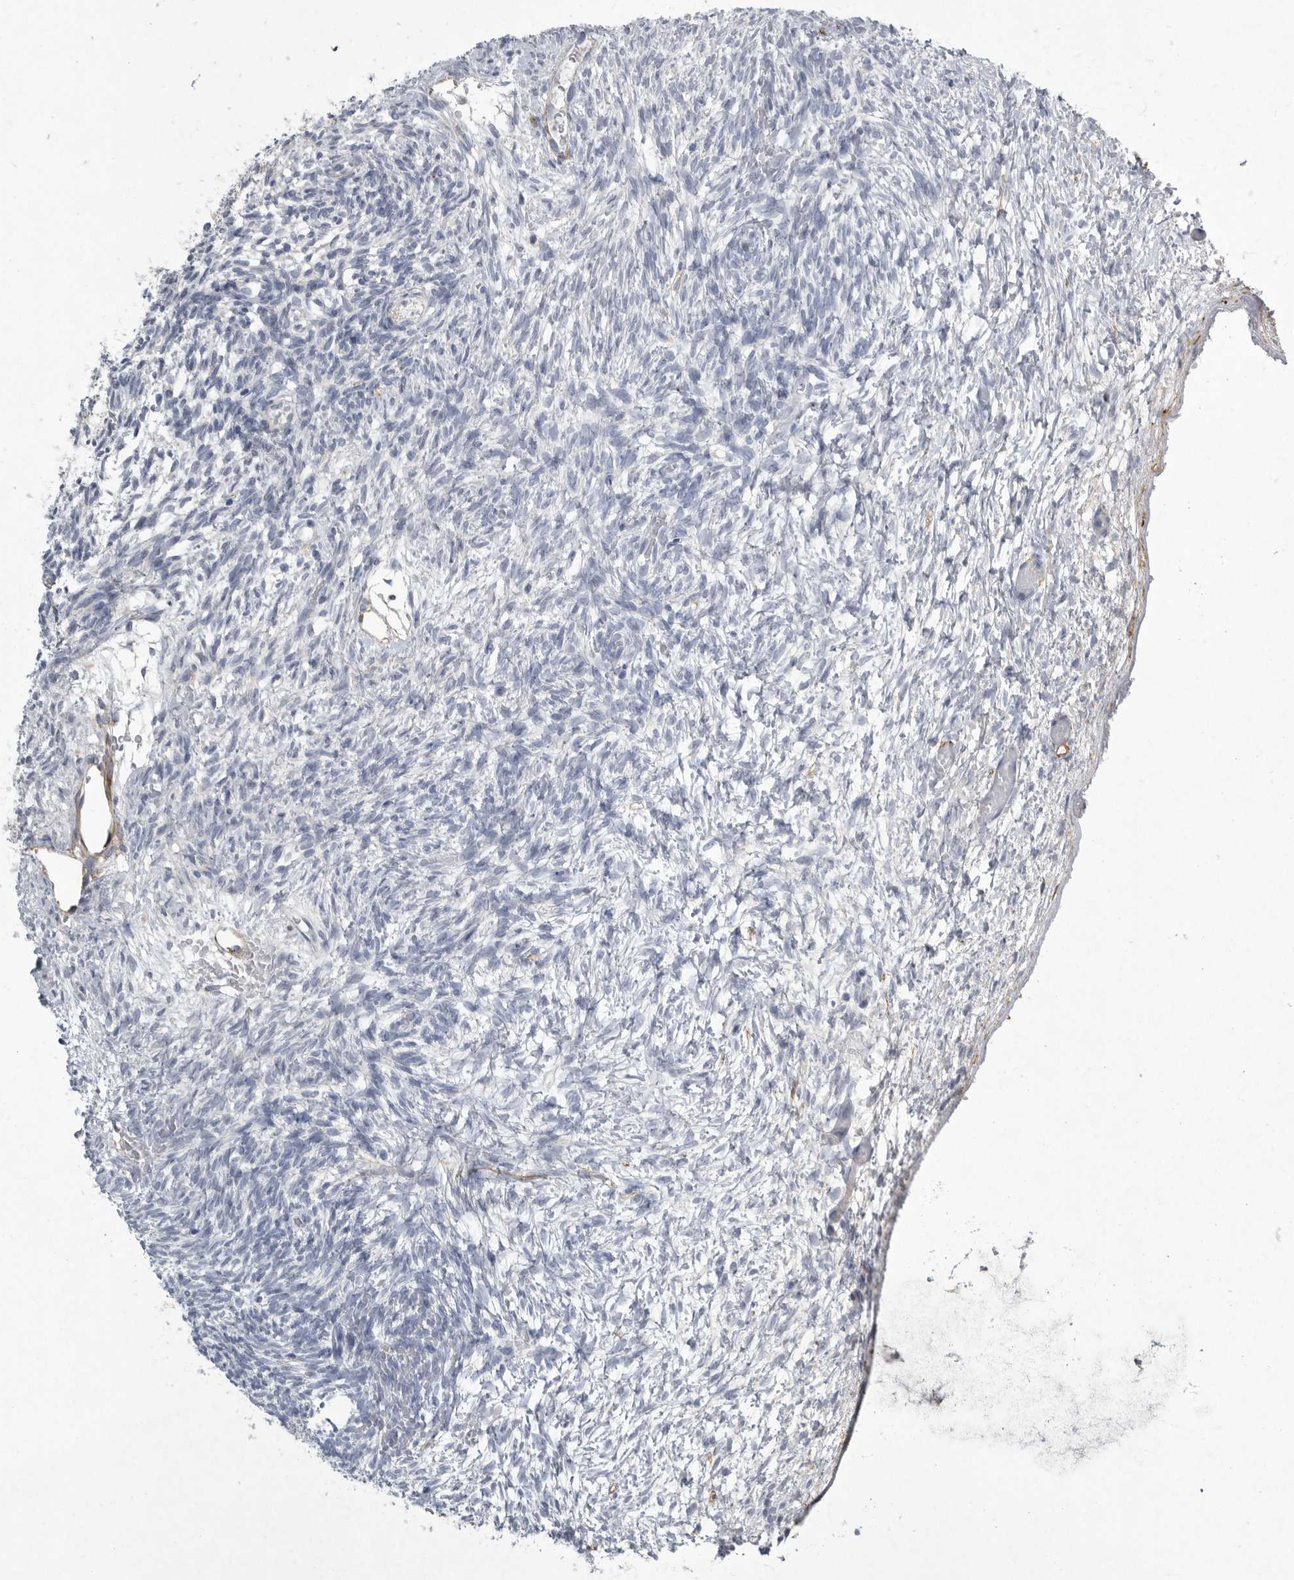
{"staining": {"intensity": "negative", "quantity": "none", "location": "none"}, "tissue": "ovary", "cell_type": "Follicle cells", "image_type": "normal", "snomed": [{"axis": "morphology", "description": "Normal tissue, NOS"}, {"axis": "topography", "description": "Ovary"}], "caption": "This micrograph is of benign ovary stained with immunohistochemistry (IHC) to label a protein in brown with the nuclei are counter-stained blue. There is no positivity in follicle cells. (DAB (3,3'-diaminobenzidine) IHC, high magnification).", "gene": "MINPP1", "patient": {"sex": "female", "age": 34}}